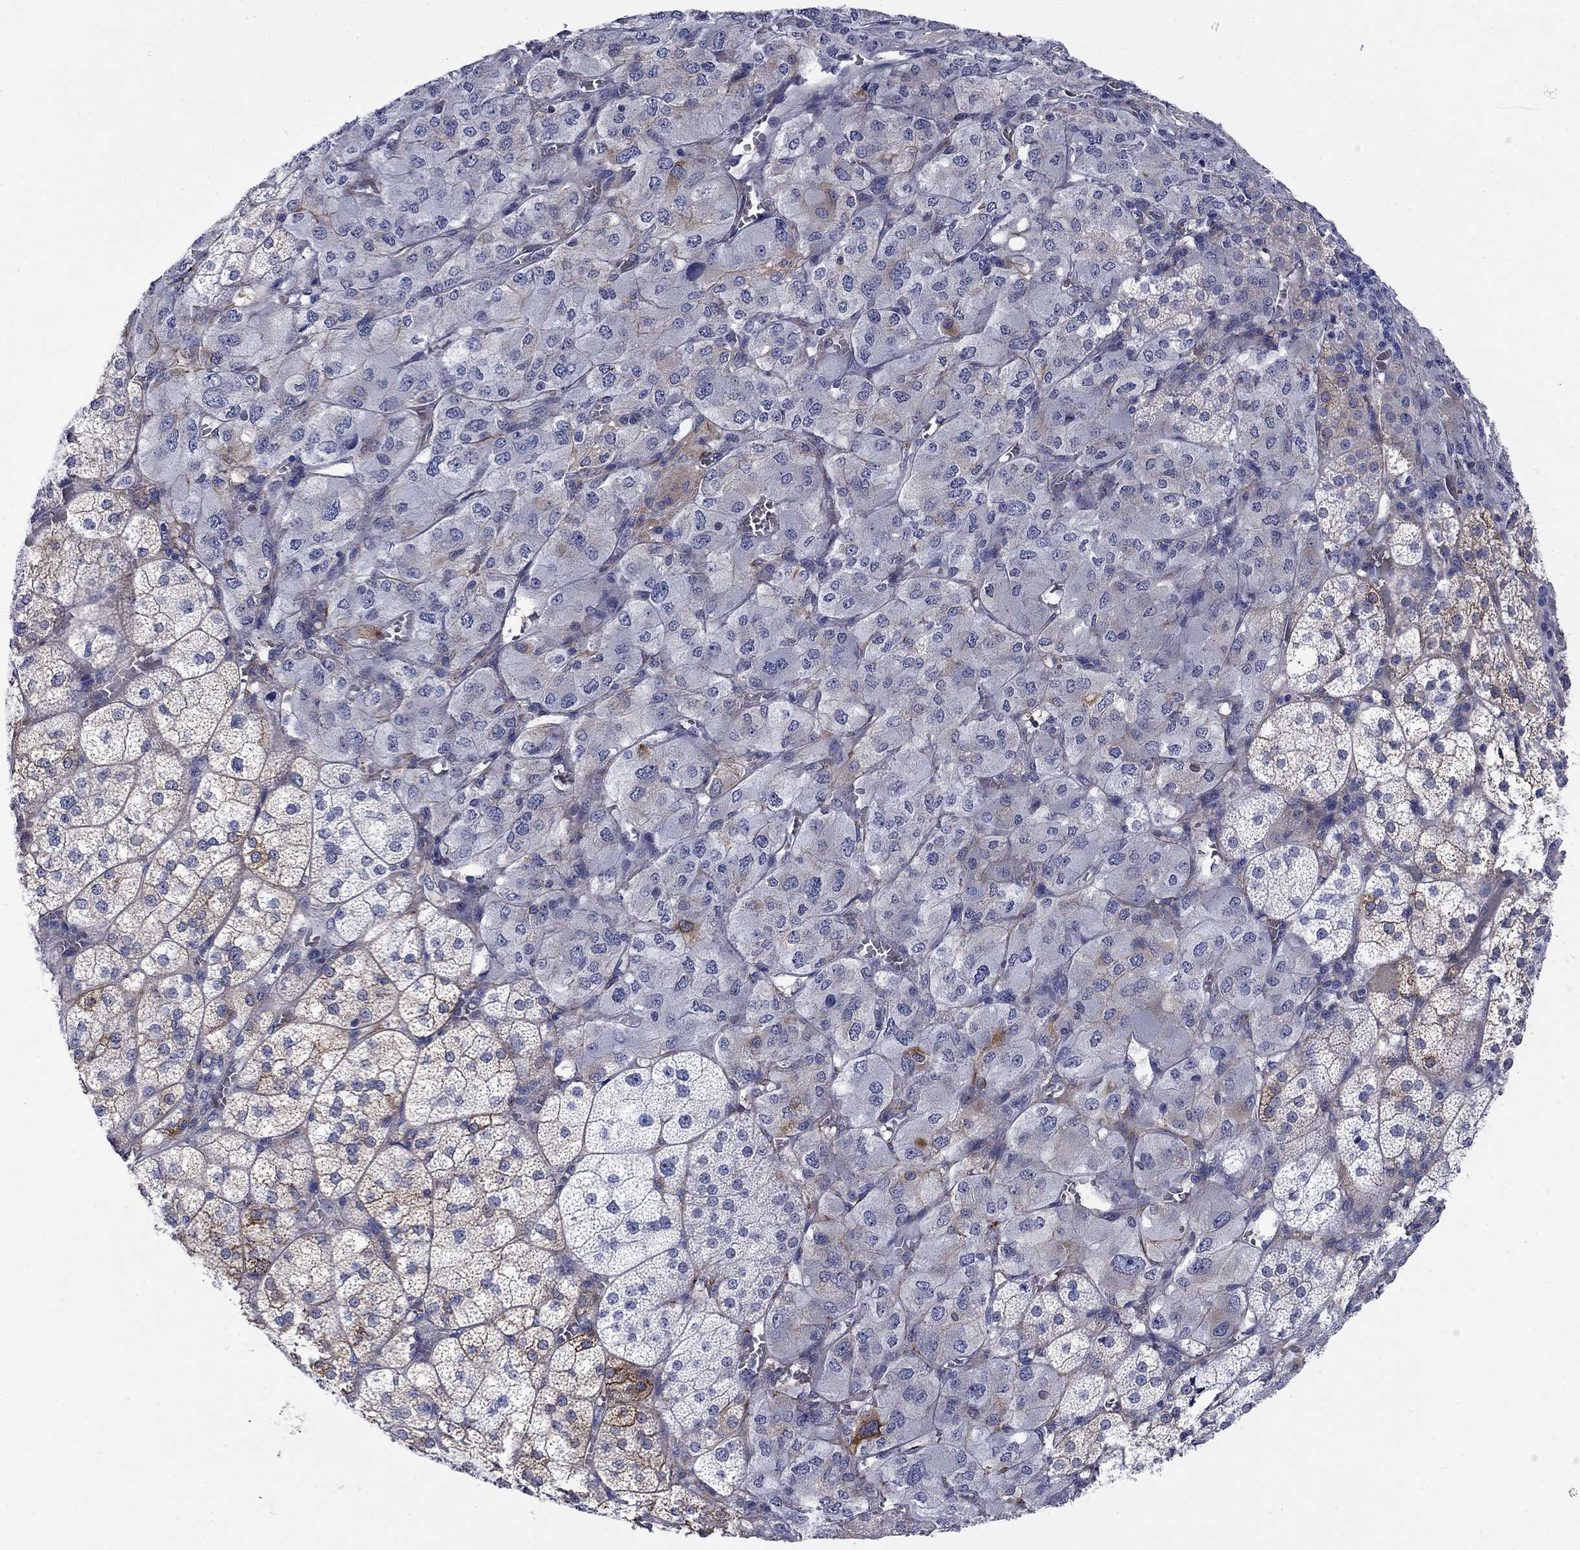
{"staining": {"intensity": "moderate", "quantity": "<25%", "location": "cytoplasmic/membranous"}, "tissue": "adrenal gland", "cell_type": "Glandular cells", "image_type": "normal", "snomed": [{"axis": "morphology", "description": "Normal tissue, NOS"}, {"axis": "topography", "description": "Adrenal gland"}], "caption": "An image of adrenal gland stained for a protein exhibits moderate cytoplasmic/membranous brown staining in glandular cells.", "gene": "PTPRZ1", "patient": {"sex": "female", "age": 60}}